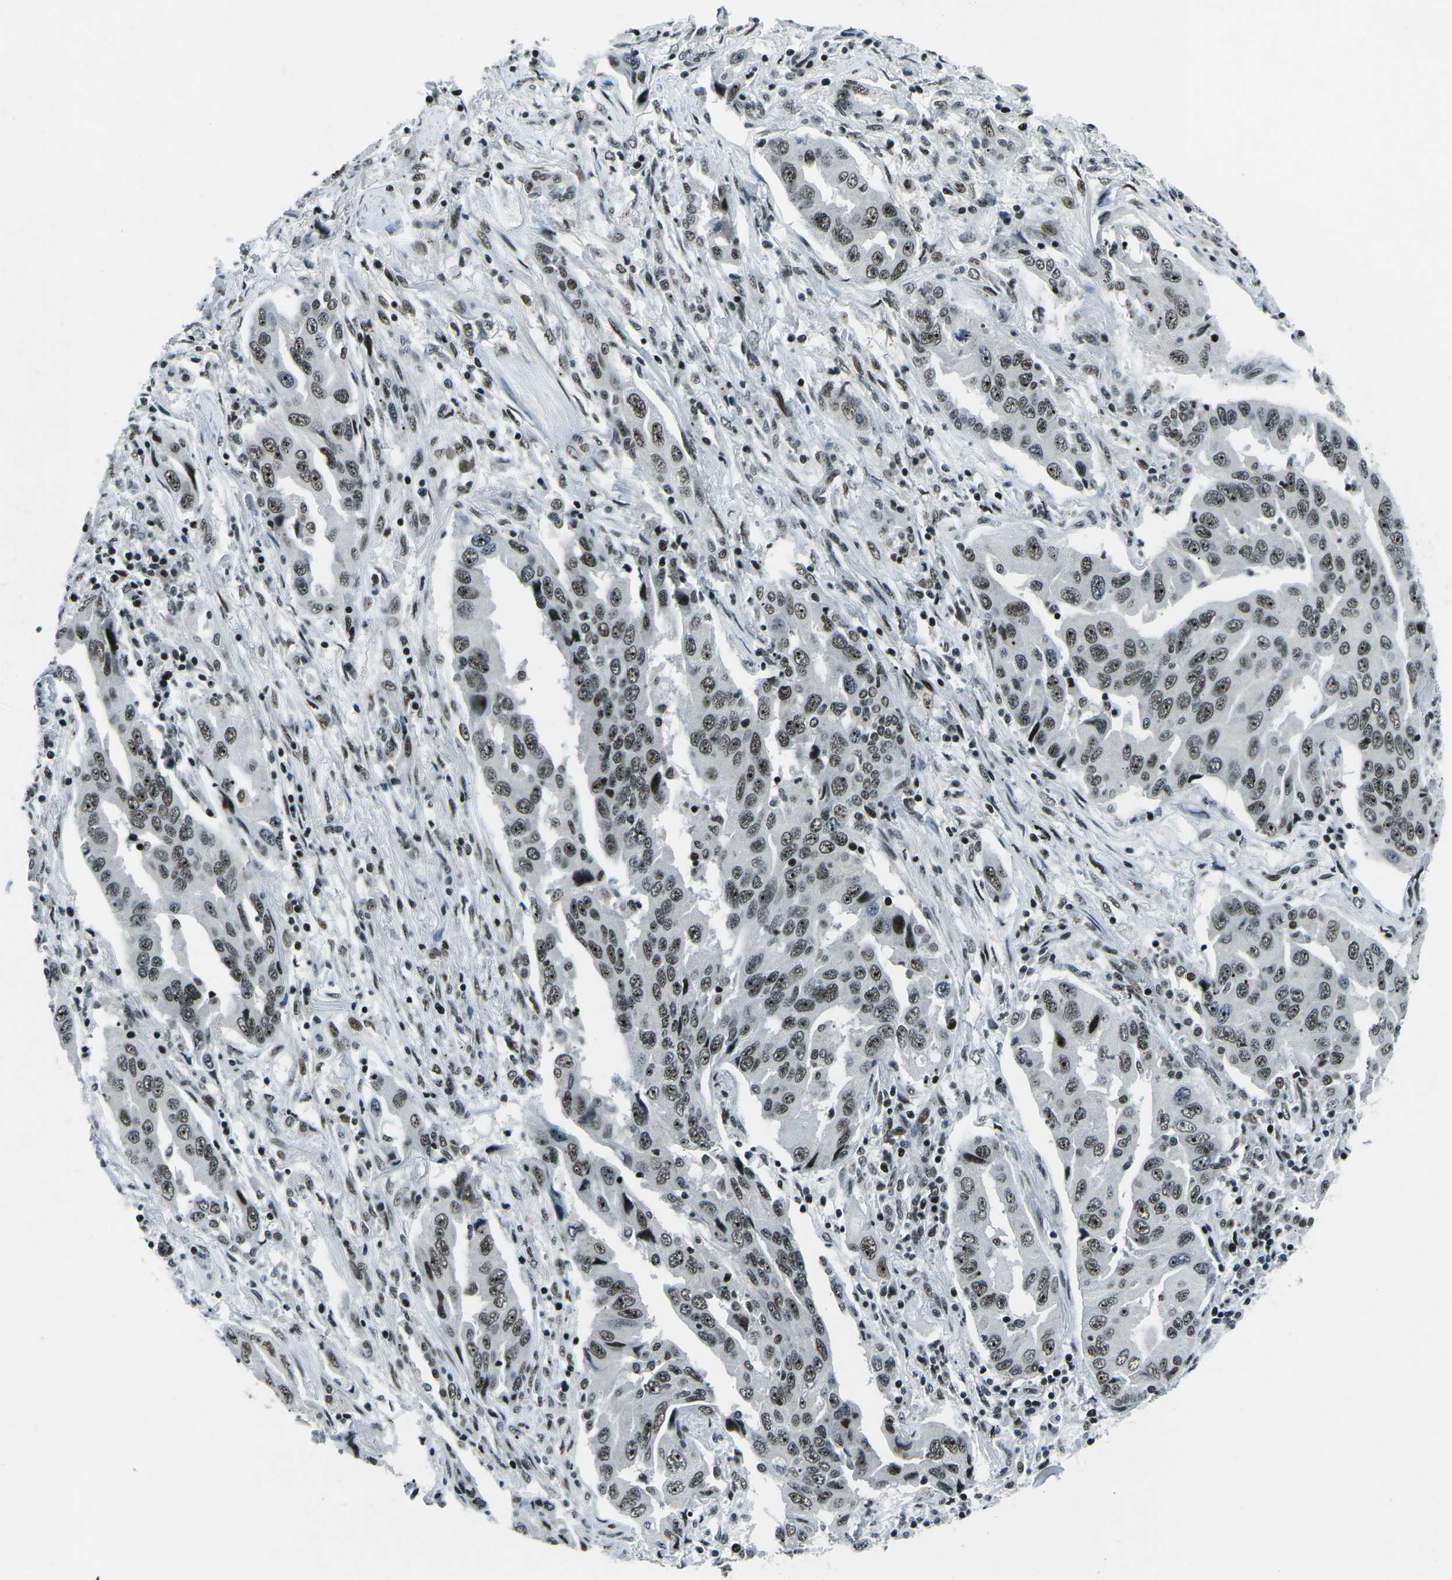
{"staining": {"intensity": "moderate", "quantity": ">75%", "location": "nuclear"}, "tissue": "lung cancer", "cell_type": "Tumor cells", "image_type": "cancer", "snomed": [{"axis": "morphology", "description": "Adenocarcinoma, NOS"}, {"axis": "topography", "description": "Lung"}], "caption": "Immunohistochemistry (IHC) photomicrograph of neoplastic tissue: human lung cancer (adenocarcinoma) stained using immunohistochemistry (IHC) reveals medium levels of moderate protein expression localized specifically in the nuclear of tumor cells, appearing as a nuclear brown color.", "gene": "RBL2", "patient": {"sex": "female", "age": 65}}